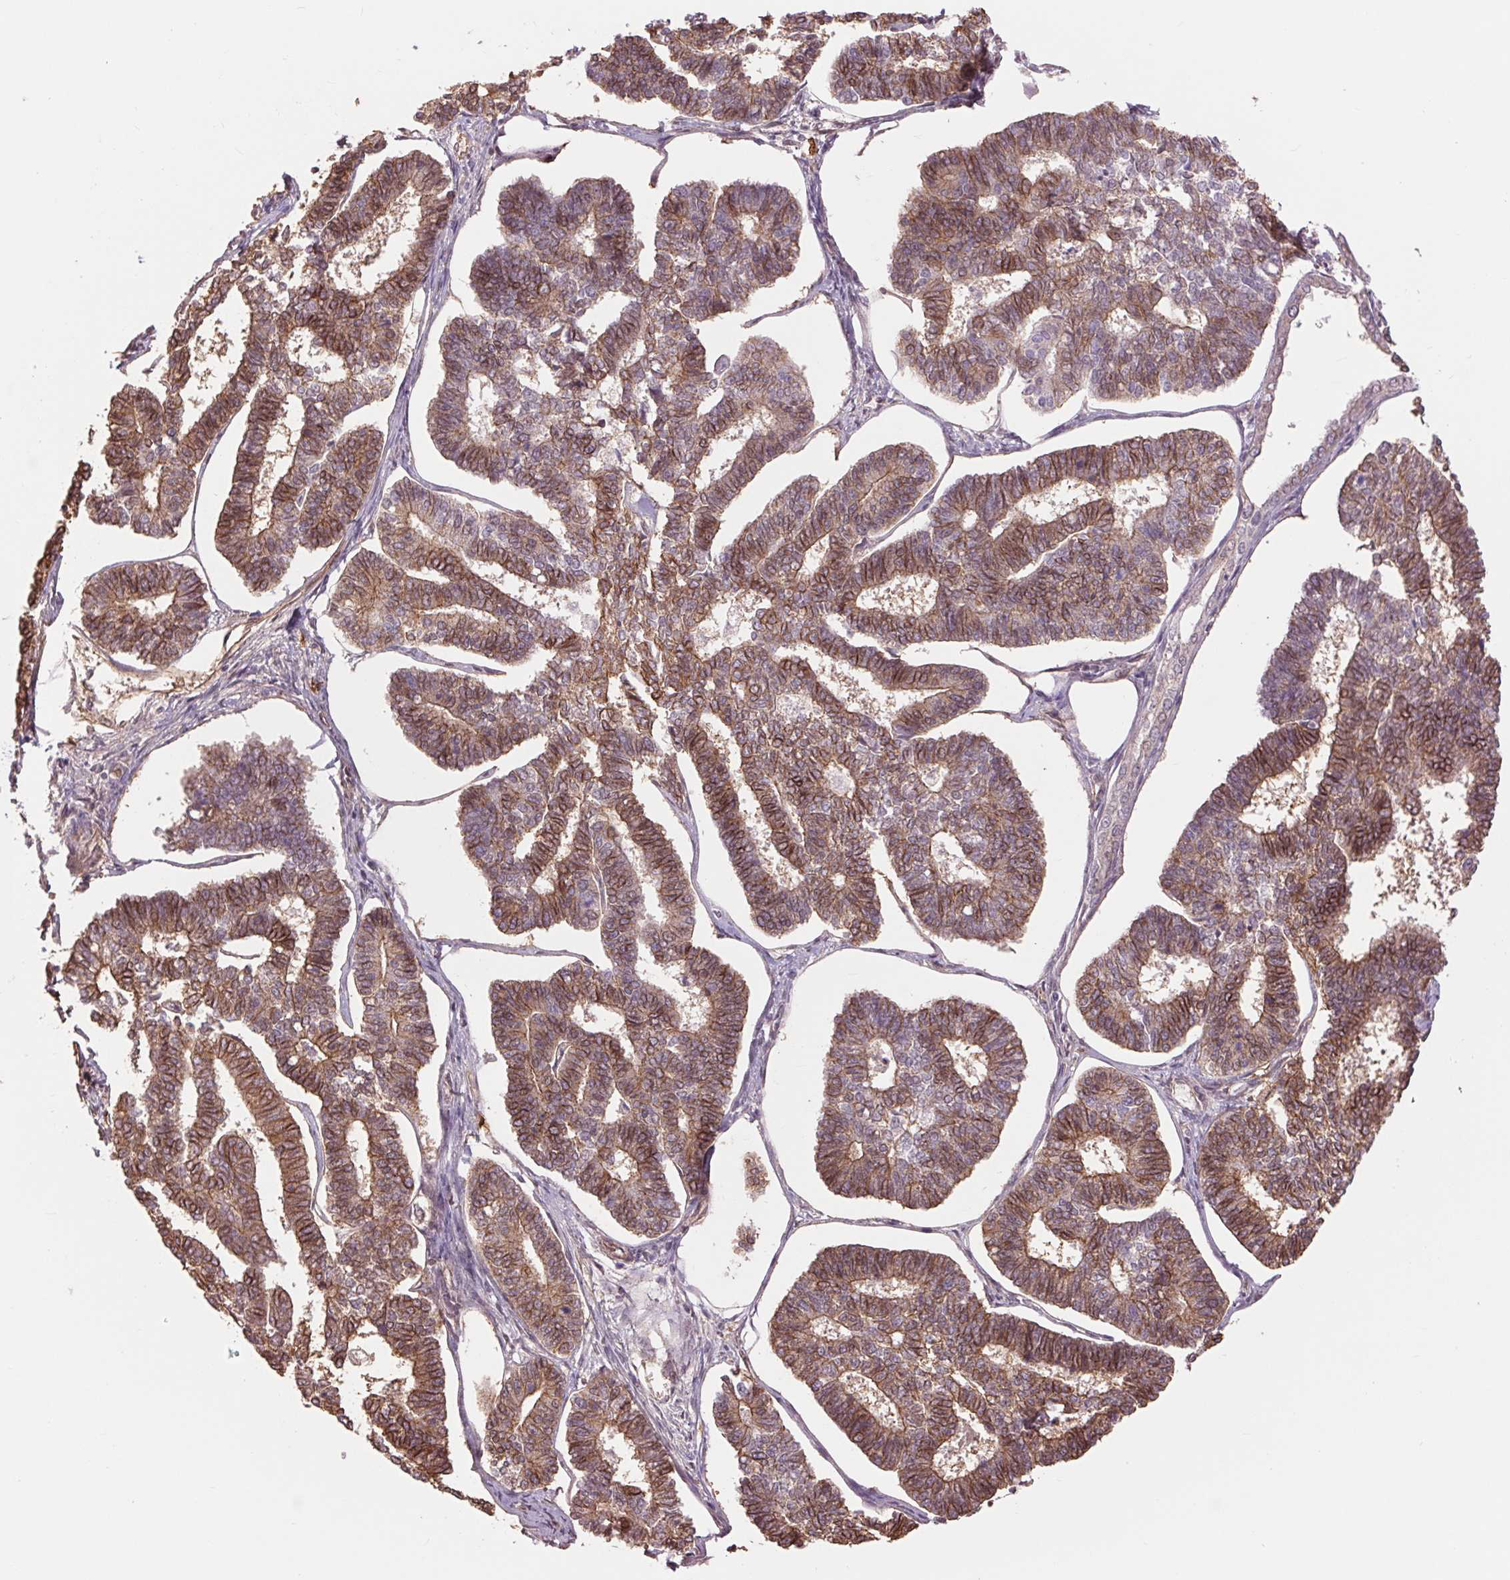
{"staining": {"intensity": "moderate", "quantity": ">75%", "location": "cytoplasmic/membranous"}, "tissue": "endometrial cancer", "cell_type": "Tumor cells", "image_type": "cancer", "snomed": [{"axis": "morphology", "description": "Adenocarcinoma, NOS"}, {"axis": "topography", "description": "Endometrium"}], "caption": "Adenocarcinoma (endometrial) tissue exhibits moderate cytoplasmic/membranous expression in about >75% of tumor cells, visualized by immunohistochemistry.", "gene": "PALM", "patient": {"sex": "female", "age": 70}}